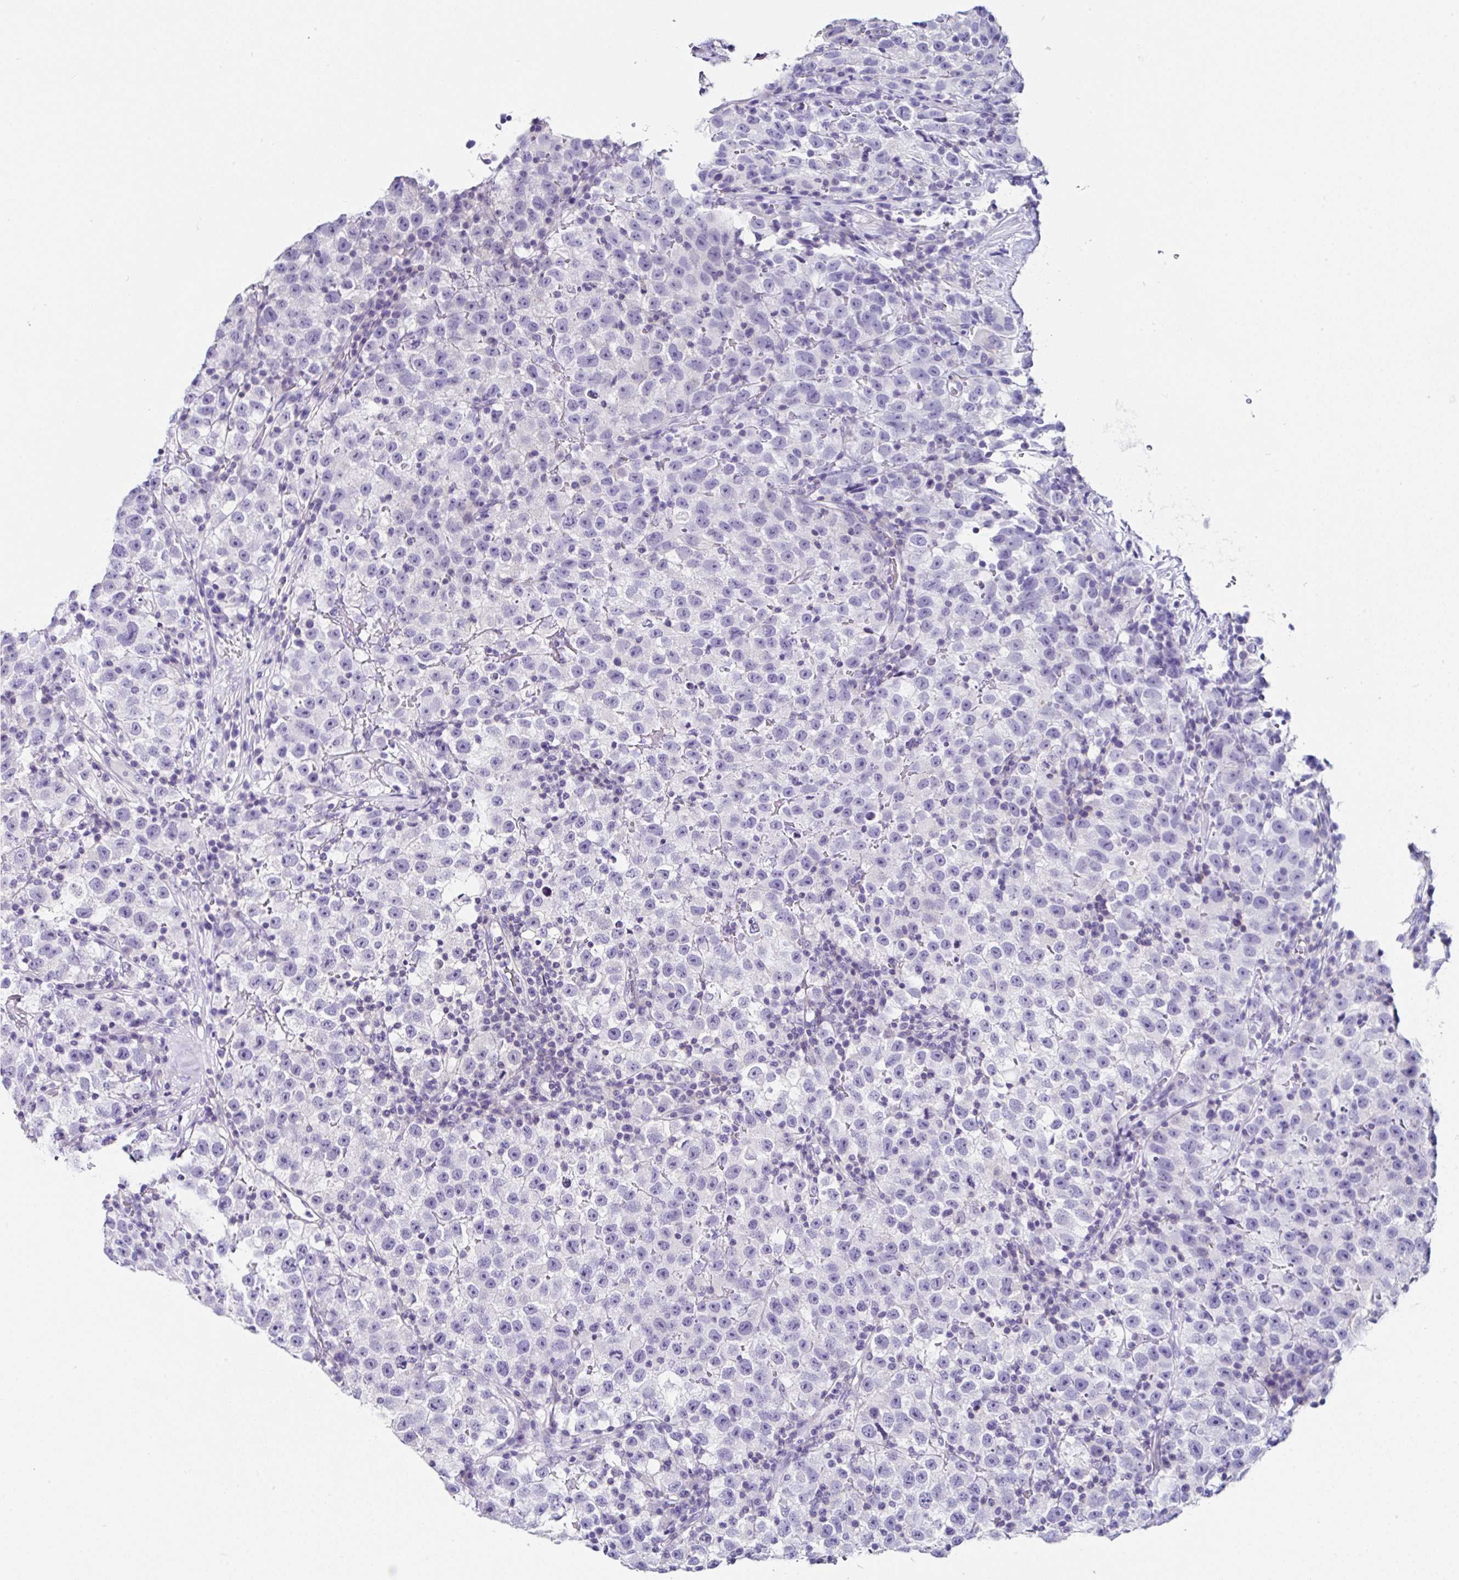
{"staining": {"intensity": "negative", "quantity": "none", "location": "none"}, "tissue": "testis cancer", "cell_type": "Tumor cells", "image_type": "cancer", "snomed": [{"axis": "morphology", "description": "Seminoma, NOS"}, {"axis": "topography", "description": "Testis"}], "caption": "This is an IHC image of human testis cancer (seminoma). There is no positivity in tumor cells.", "gene": "UGT3A1", "patient": {"sex": "male", "age": 22}}